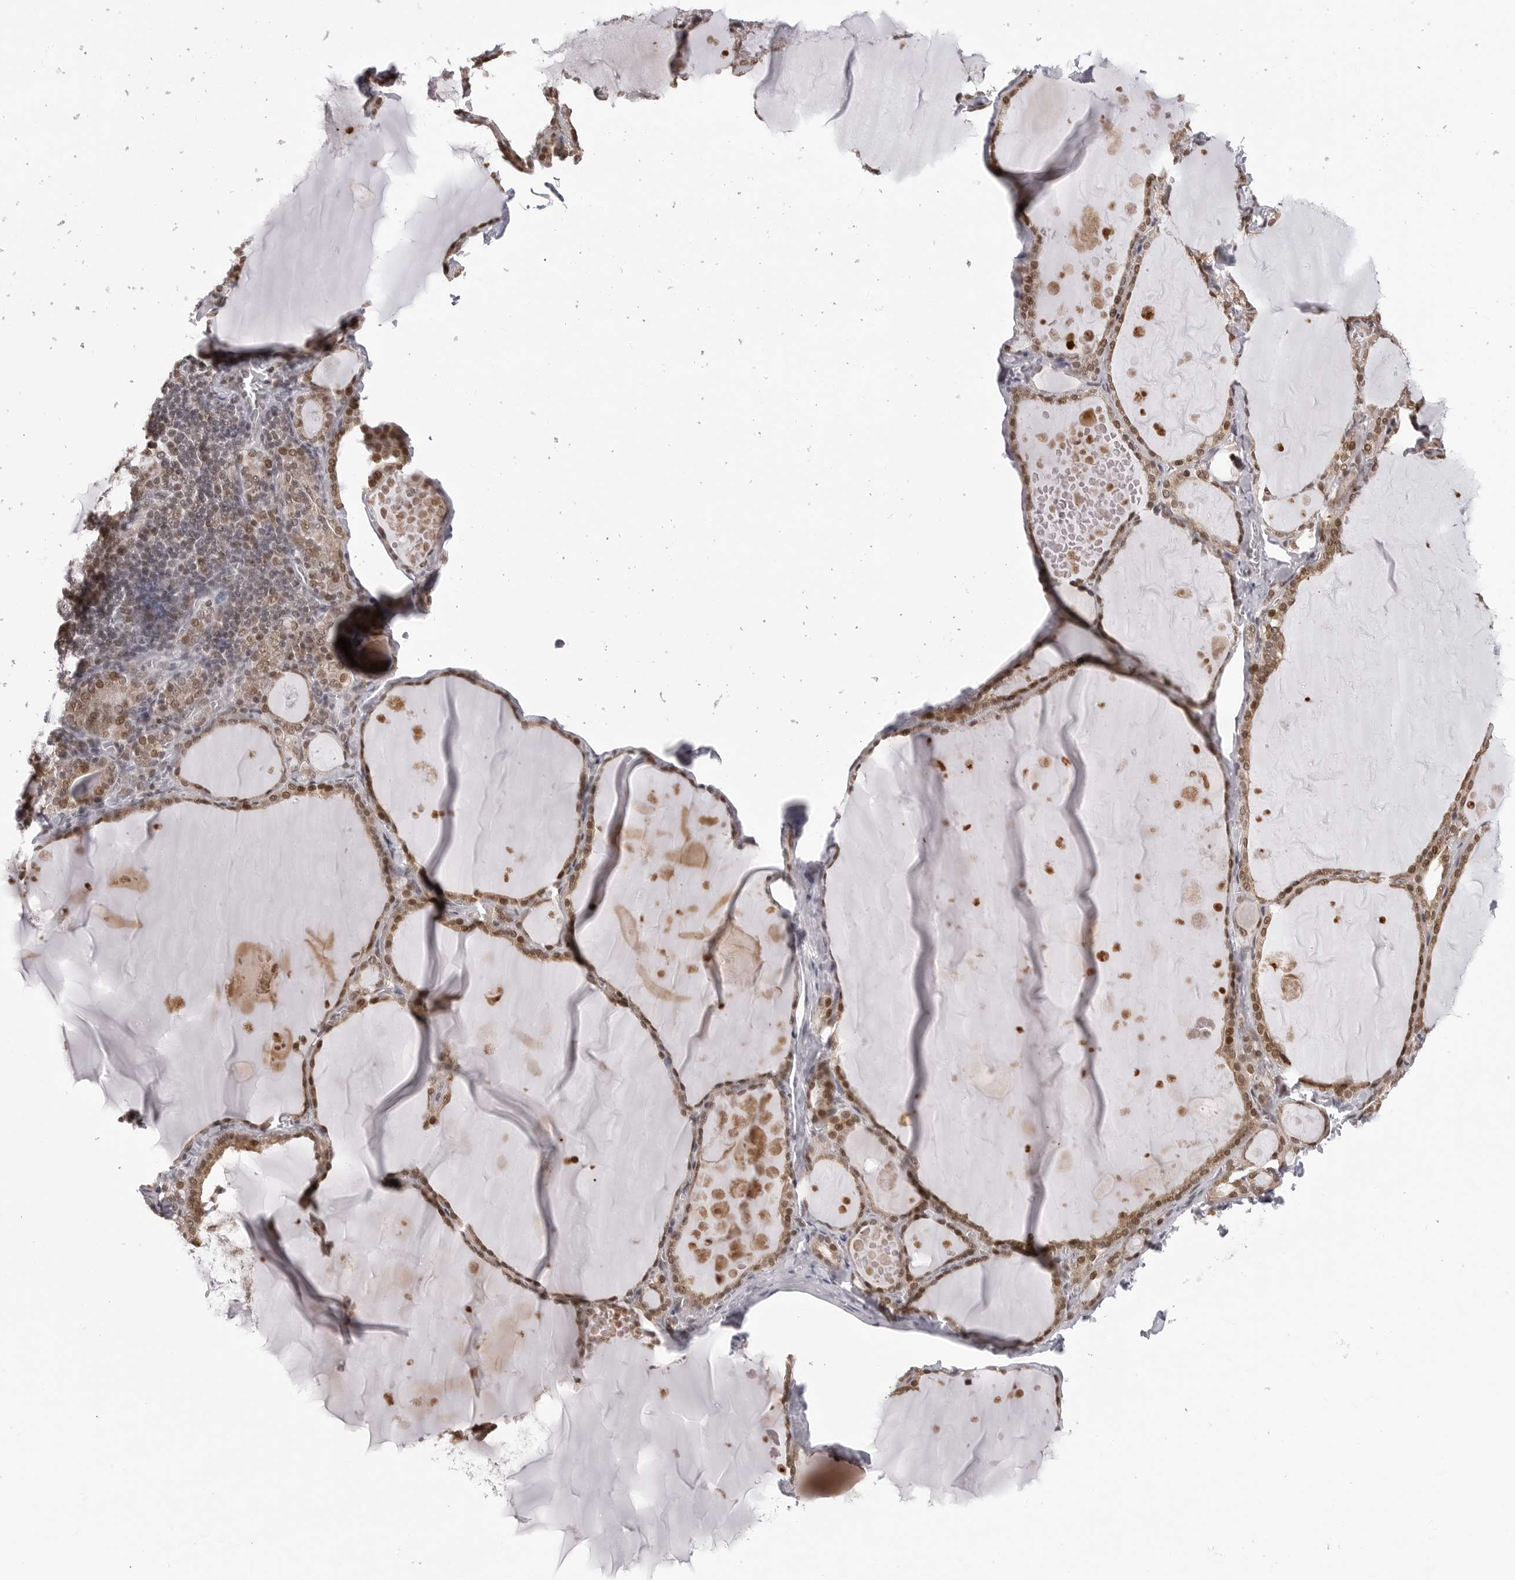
{"staining": {"intensity": "moderate", "quantity": ">75%", "location": "cytoplasmic/membranous,nuclear"}, "tissue": "thyroid gland", "cell_type": "Glandular cells", "image_type": "normal", "snomed": [{"axis": "morphology", "description": "Normal tissue, NOS"}, {"axis": "topography", "description": "Thyroid gland"}], "caption": "This histopathology image demonstrates unremarkable thyroid gland stained with immunohistochemistry to label a protein in brown. The cytoplasmic/membranous,nuclear of glandular cells show moderate positivity for the protein. Nuclei are counter-stained blue.", "gene": "PHF3", "patient": {"sex": "male", "age": 56}}